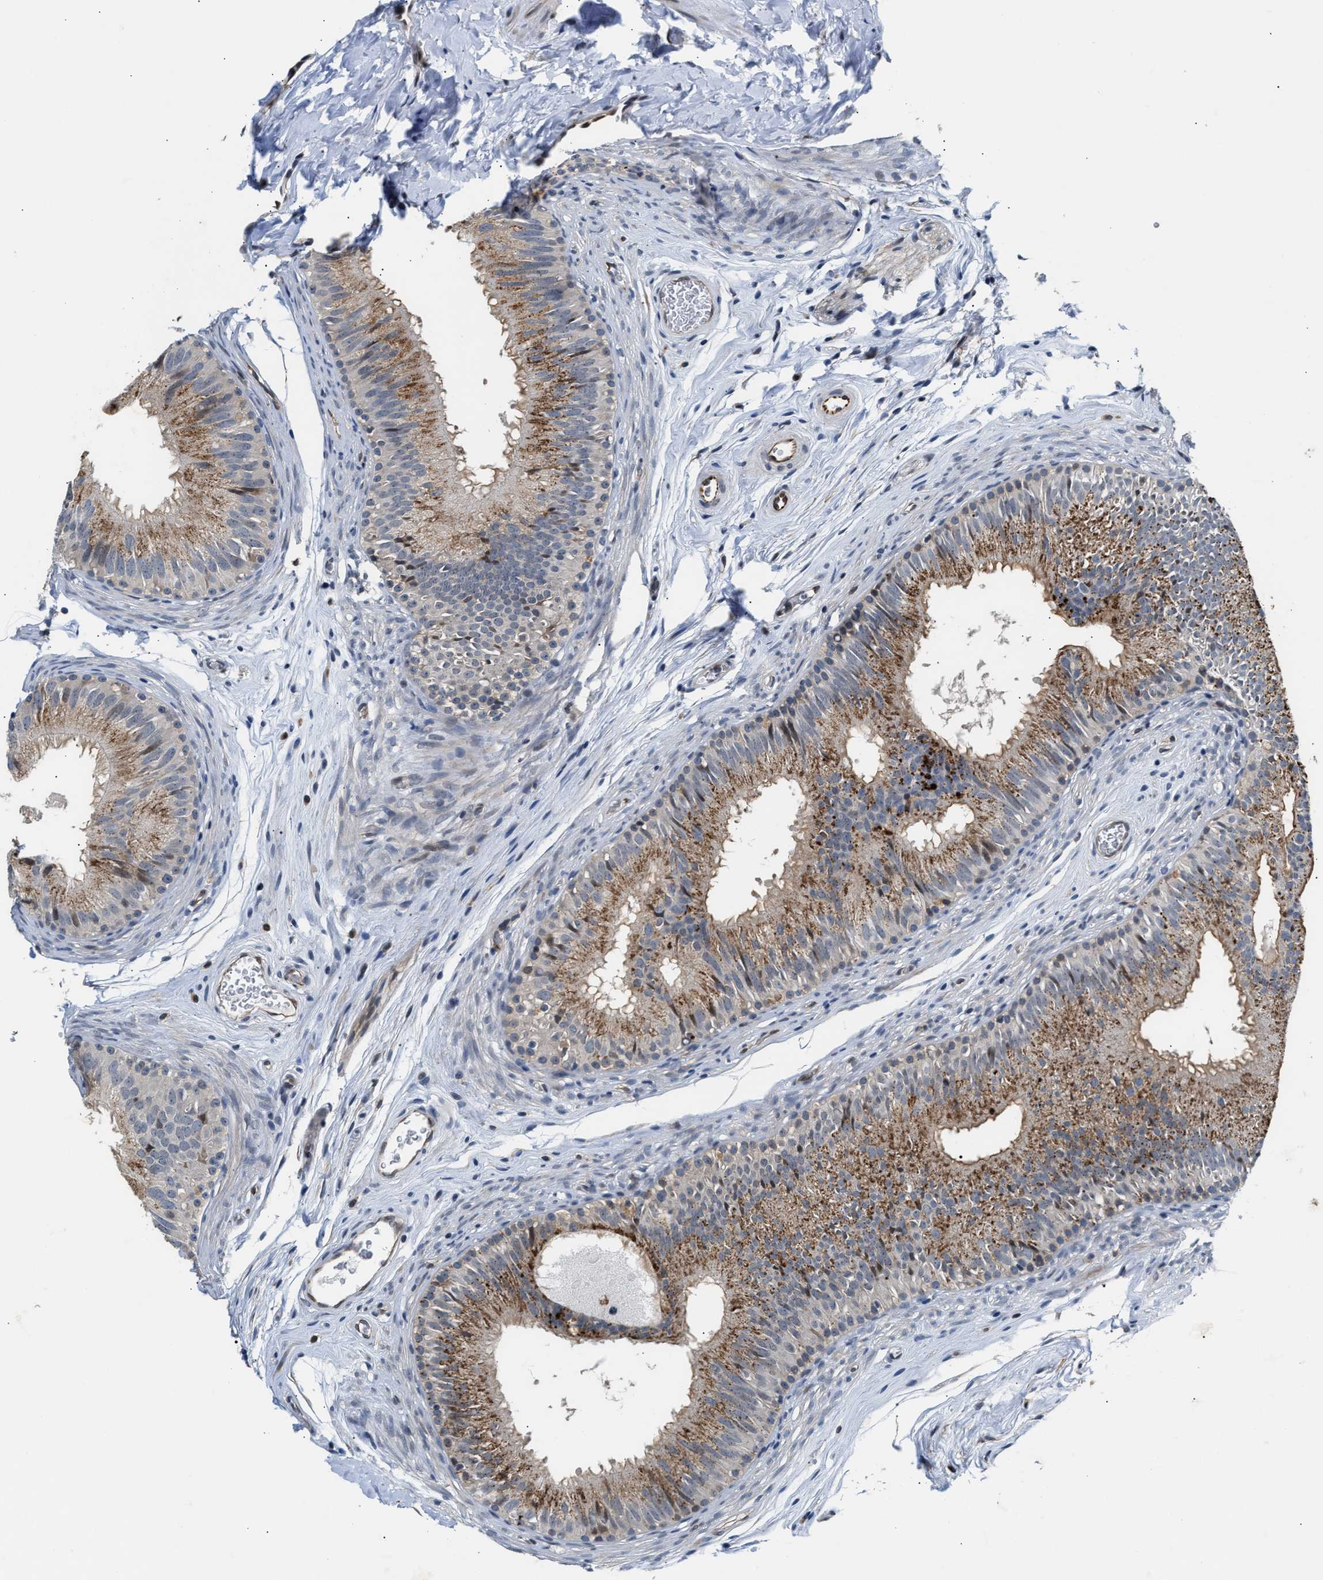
{"staining": {"intensity": "moderate", "quantity": ">75%", "location": "cytoplasmic/membranous"}, "tissue": "epididymis", "cell_type": "Glandular cells", "image_type": "normal", "snomed": [{"axis": "morphology", "description": "Normal tissue, NOS"}, {"axis": "topography", "description": "Epididymis"}], "caption": "Immunohistochemistry (IHC) (DAB) staining of benign human epididymis shows moderate cytoplasmic/membranous protein expression in about >75% of glandular cells. The protein of interest is shown in brown color, while the nuclei are stained blue.", "gene": "PPM1H", "patient": {"sex": "male", "age": 36}}